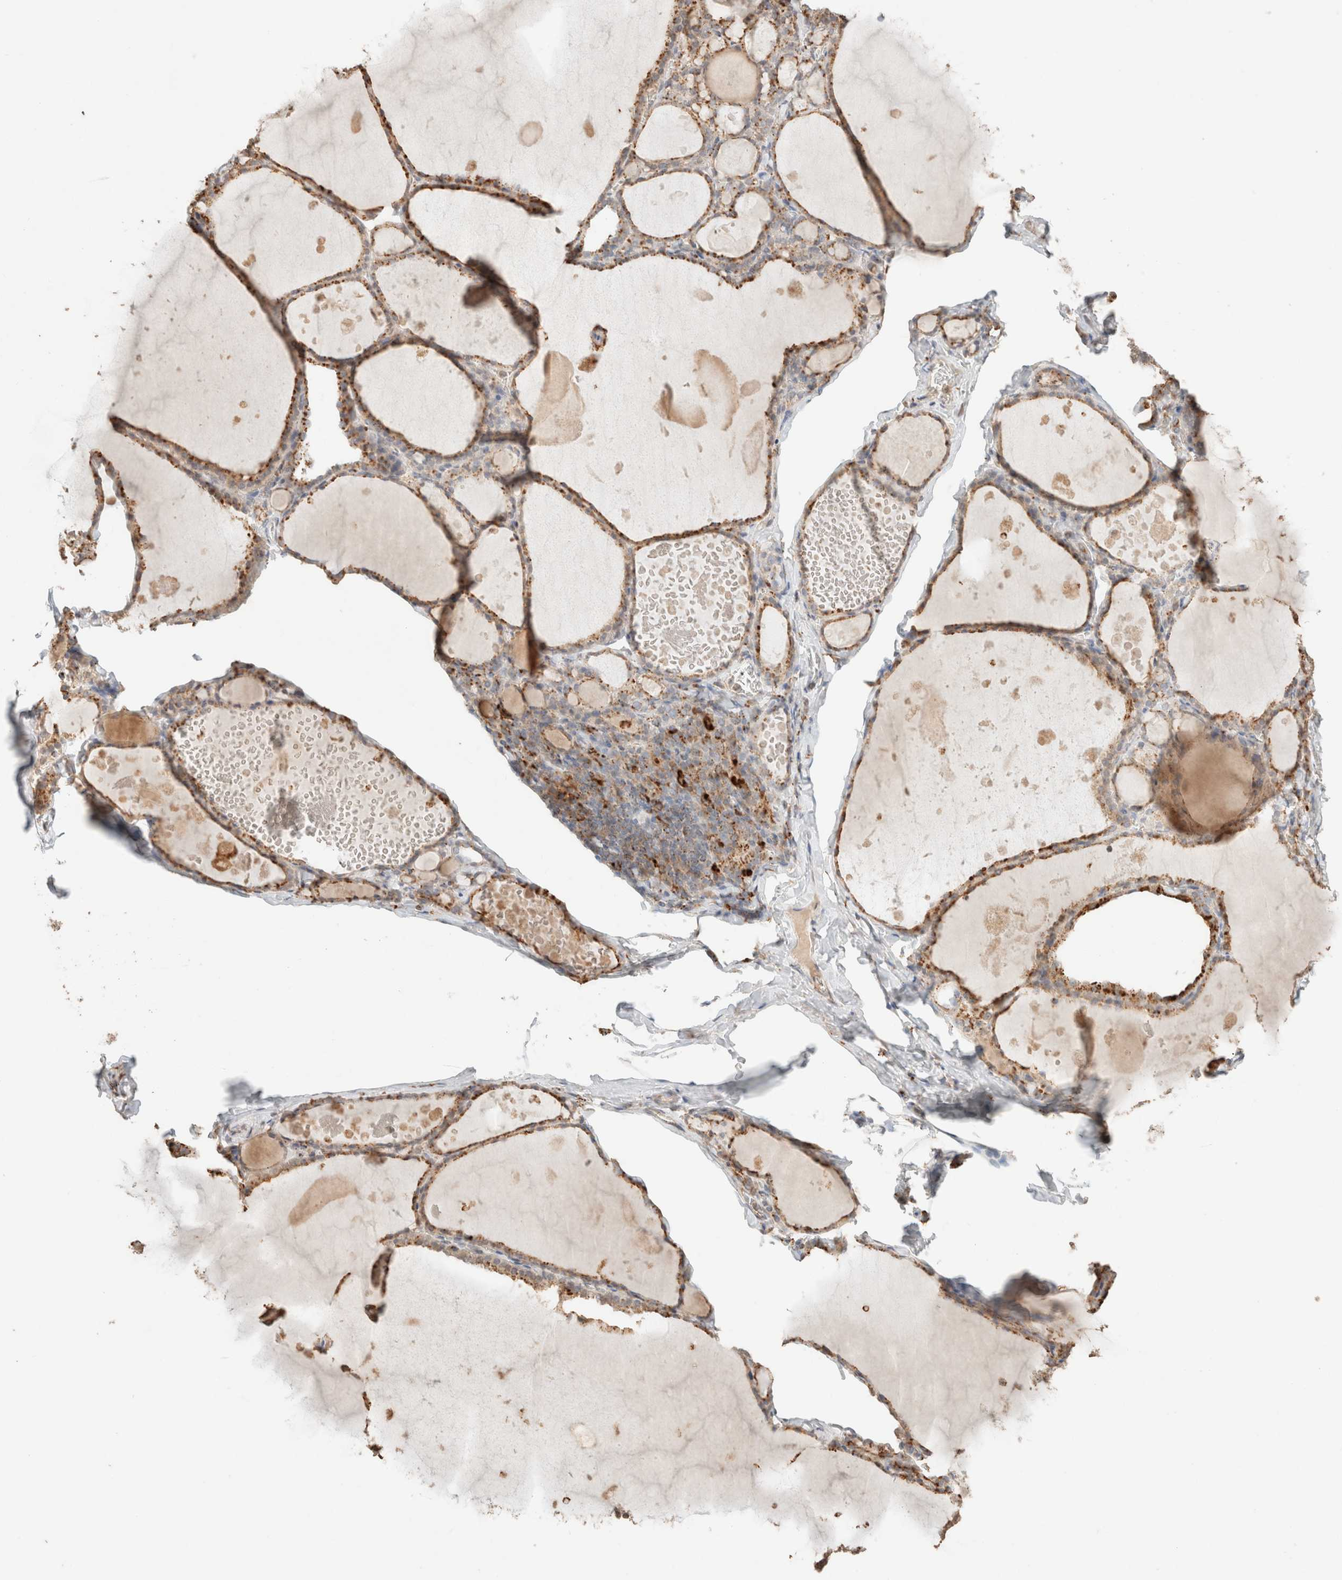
{"staining": {"intensity": "moderate", "quantity": "25%-75%", "location": "cytoplasmic/membranous"}, "tissue": "thyroid gland", "cell_type": "Glandular cells", "image_type": "normal", "snomed": [{"axis": "morphology", "description": "Normal tissue, NOS"}, {"axis": "topography", "description": "Thyroid gland"}], "caption": "A histopathology image showing moderate cytoplasmic/membranous staining in about 25%-75% of glandular cells in unremarkable thyroid gland, as visualized by brown immunohistochemical staining.", "gene": "CTSC", "patient": {"sex": "male", "age": 56}}